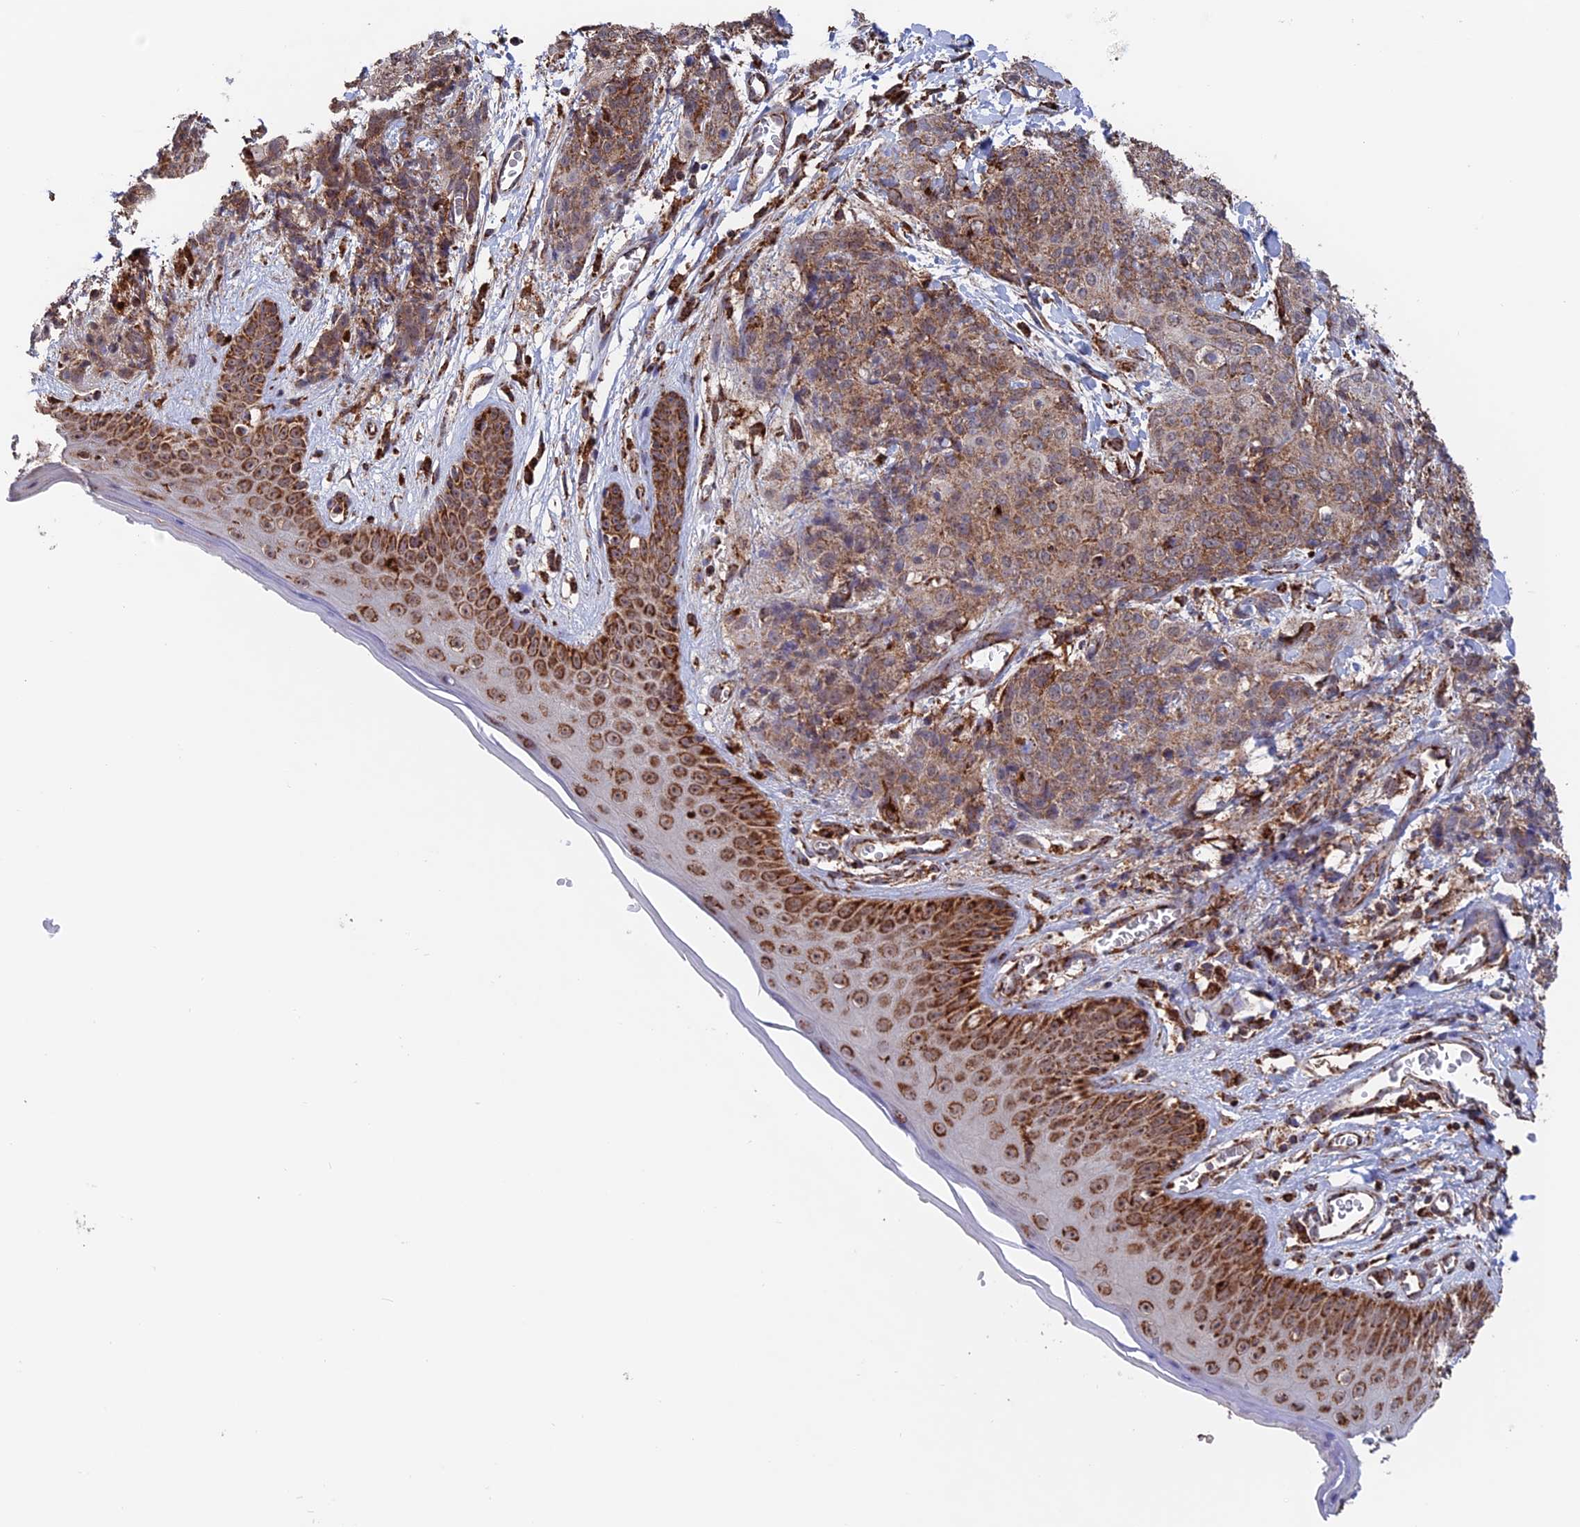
{"staining": {"intensity": "moderate", "quantity": ">75%", "location": "cytoplasmic/membranous"}, "tissue": "skin cancer", "cell_type": "Tumor cells", "image_type": "cancer", "snomed": [{"axis": "morphology", "description": "Squamous cell carcinoma, NOS"}, {"axis": "topography", "description": "Skin"}, {"axis": "topography", "description": "Vulva"}], "caption": "DAB (3,3'-diaminobenzidine) immunohistochemical staining of skin cancer (squamous cell carcinoma) displays moderate cytoplasmic/membranous protein staining in approximately >75% of tumor cells. Immunohistochemistry stains the protein in brown and the nuclei are stained blue.", "gene": "DTYMK", "patient": {"sex": "female", "age": 85}}